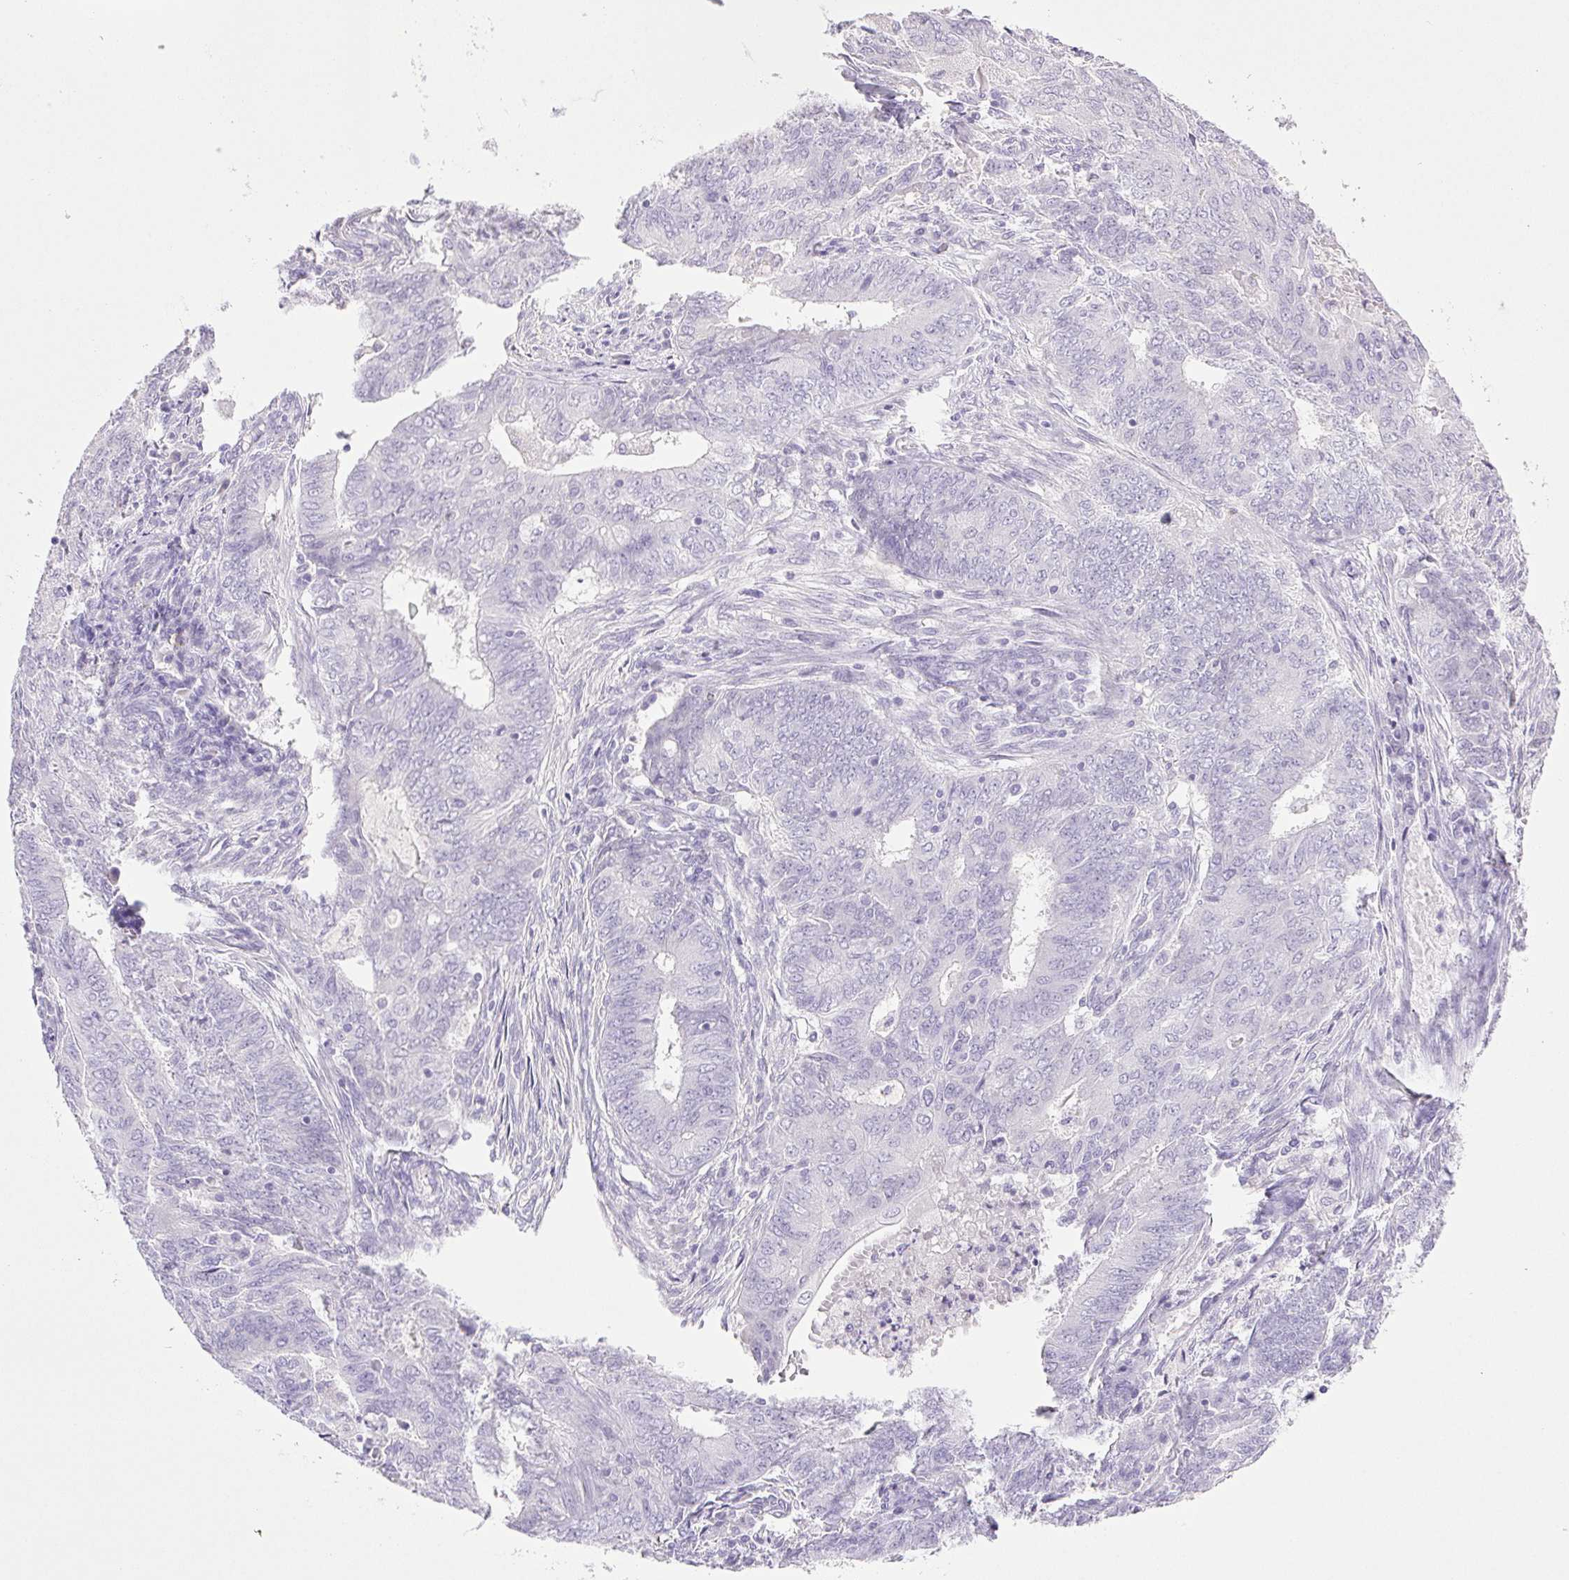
{"staining": {"intensity": "negative", "quantity": "none", "location": "none"}, "tissue": "endometrial cancer", "cell_type": "Tumor cells", "image_type": "cancer", "snomed": [{"axis": "morphology", "description": "Adenocarcinoma, NOS"}, {"axis": "topography", "description": "Endometrium"}], "caption": "Adenocarcinoma (endometrial) was stained to show a protein in brown. There is no significant expression in tumor cells.", "gene": "PAPPA2", "patient": {"sex": "female", "age": 62}}